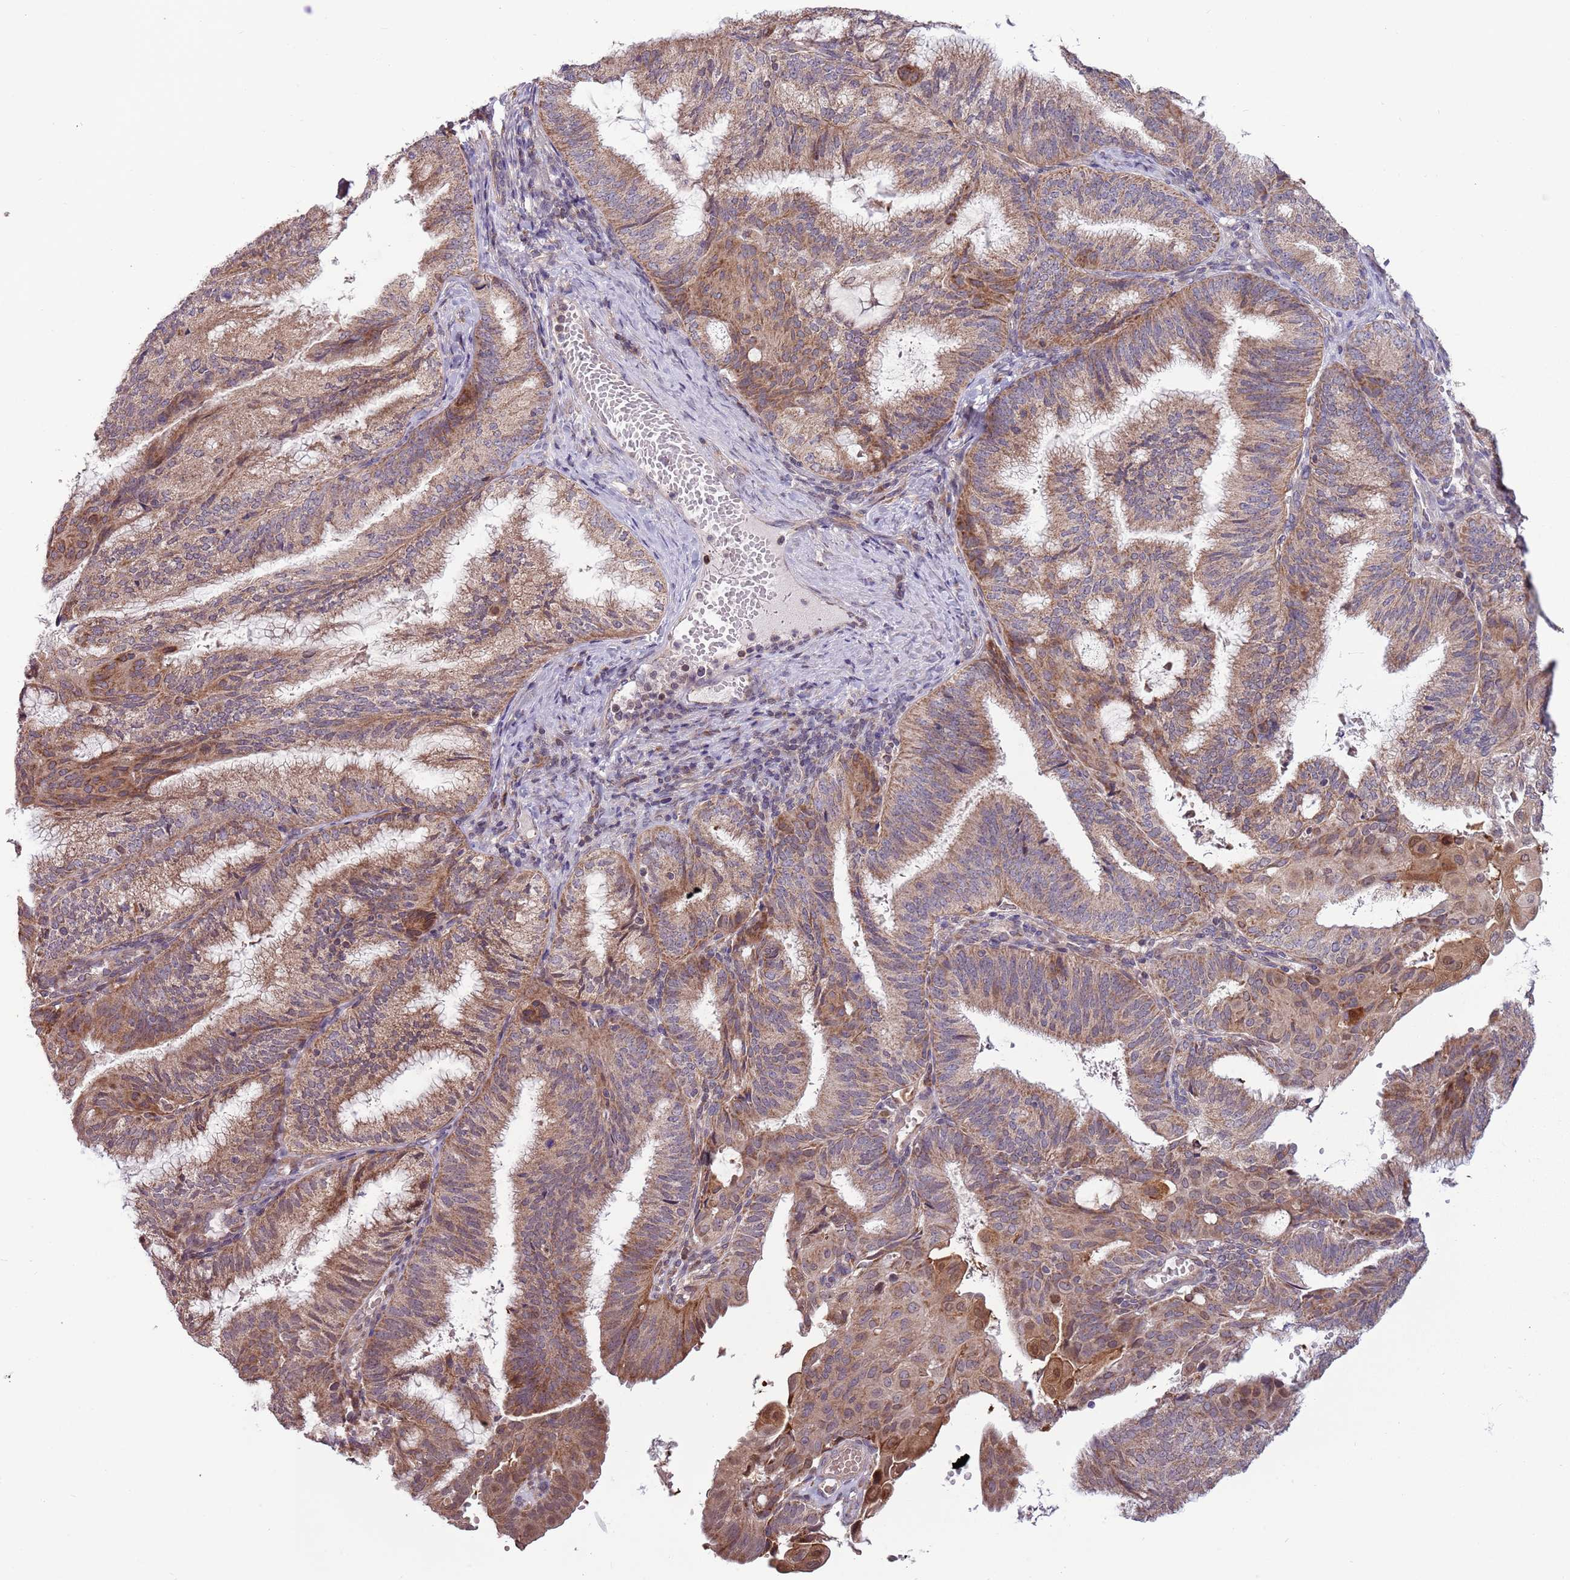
{"staining": {"intensity": "moderate", "quantity": ">75%", "location": "cytoplasmic/membranous"}, "tissue": "endometrial cancer", "cell_type": "Tumor cells", "image_type": "cancer", "snomed": [{"axis": "morphology", "description": "Adenocarcinoma, NOS"}, {"axis": "topography", "description": "Endometrium"}], "caption": "Protein expression by IHC reveals moderate cytoplasmic/membranous staining in approximately >75% of tumor cells in endometrial cancer. The protein of interest is shown in brown color, while the nuclei are stained blue.", "gene": "RNF181", "patient": {"sex": "female", "age": 49}}